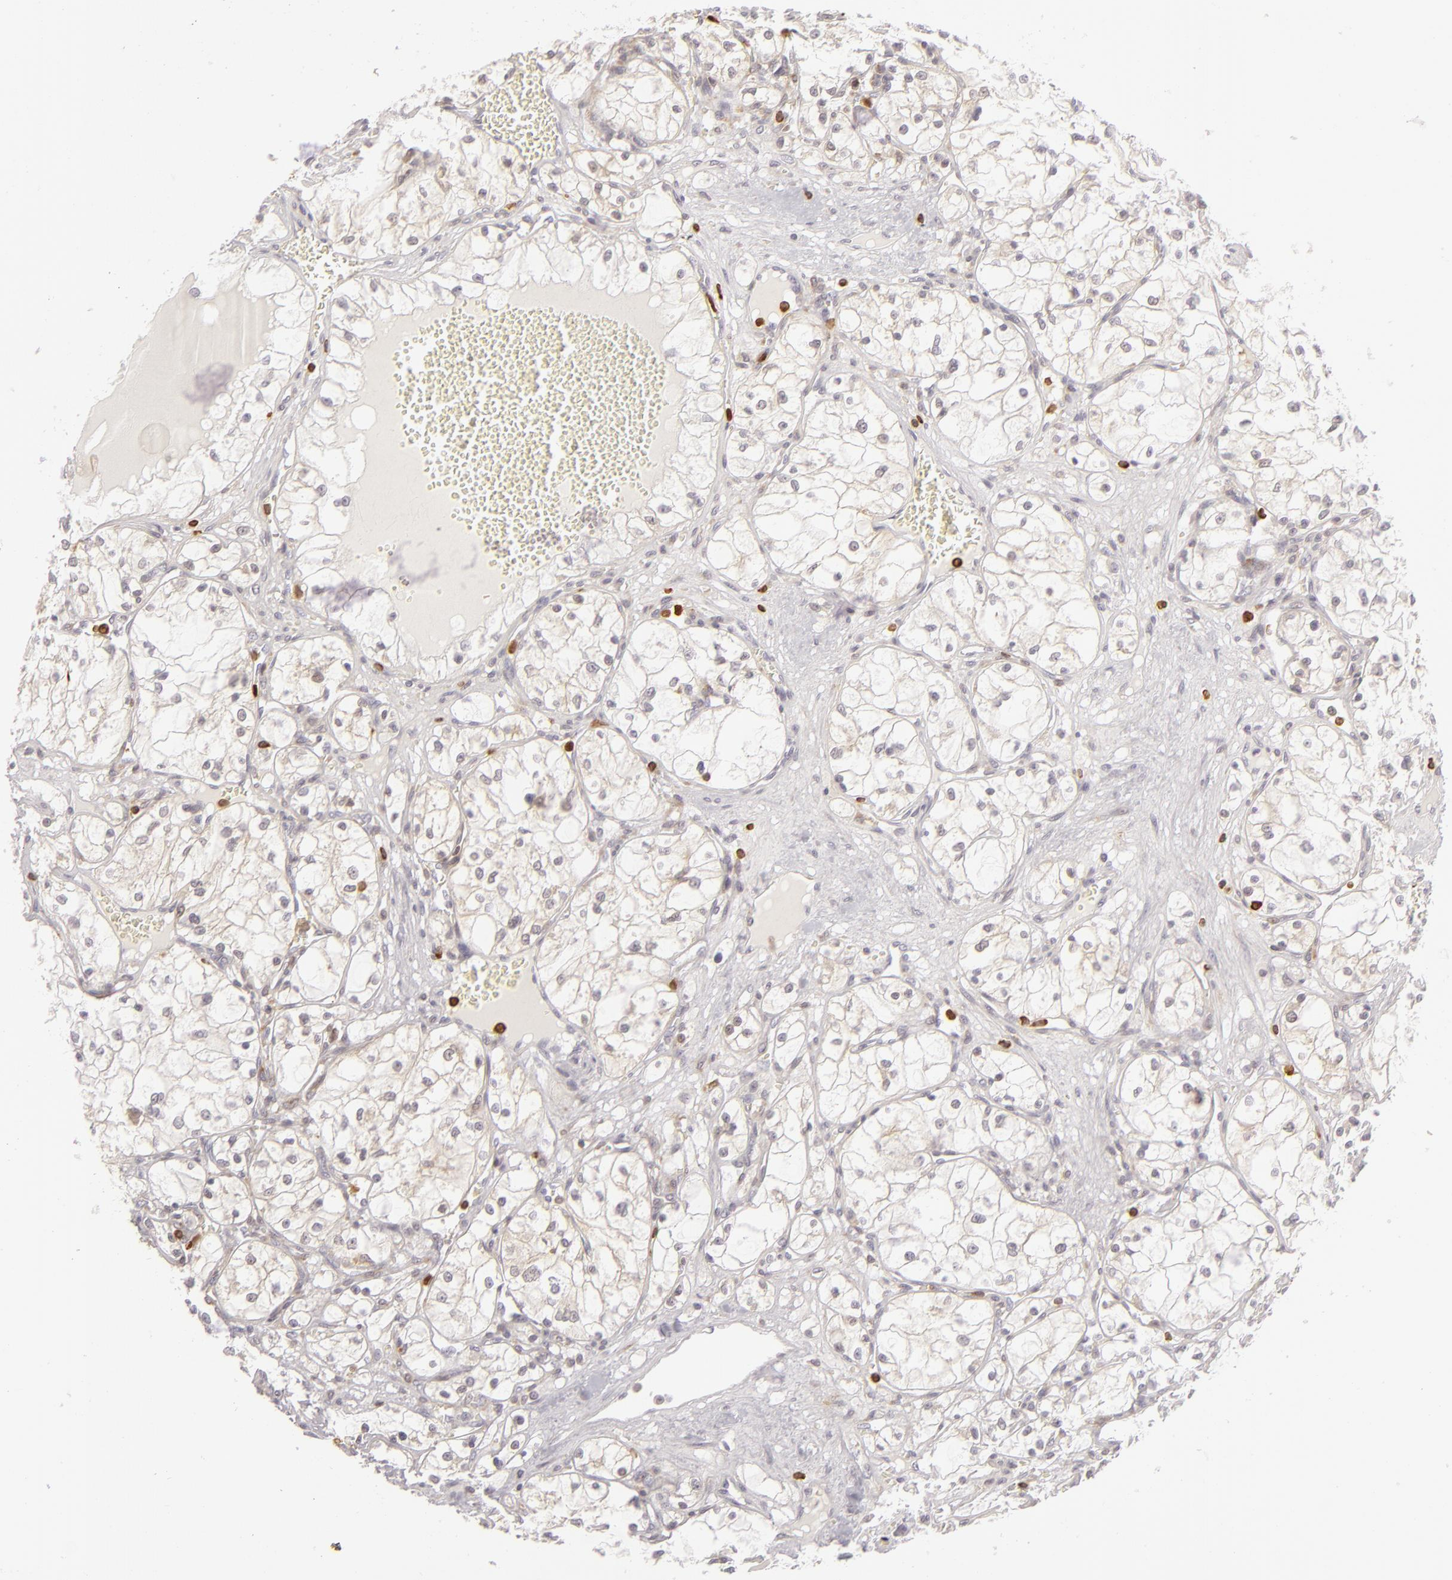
{"staining": {"intensity": "negative", "quantity": "none", "location": "none"}, "tissue": "renal cancer", "cell_type": "Tumor cells", "image_type": "cancer", "snomed": [{"axis": "morphology", "description": "Adenocarcinoma, NOS"}, {"axis": "topography", "description": "Kidney"}], "caption": "Tumor cells are negative for brown protein staining in renal cancer.", "gene": "APOBEC3G", "patient": {"sex": "male", "age": 61}}